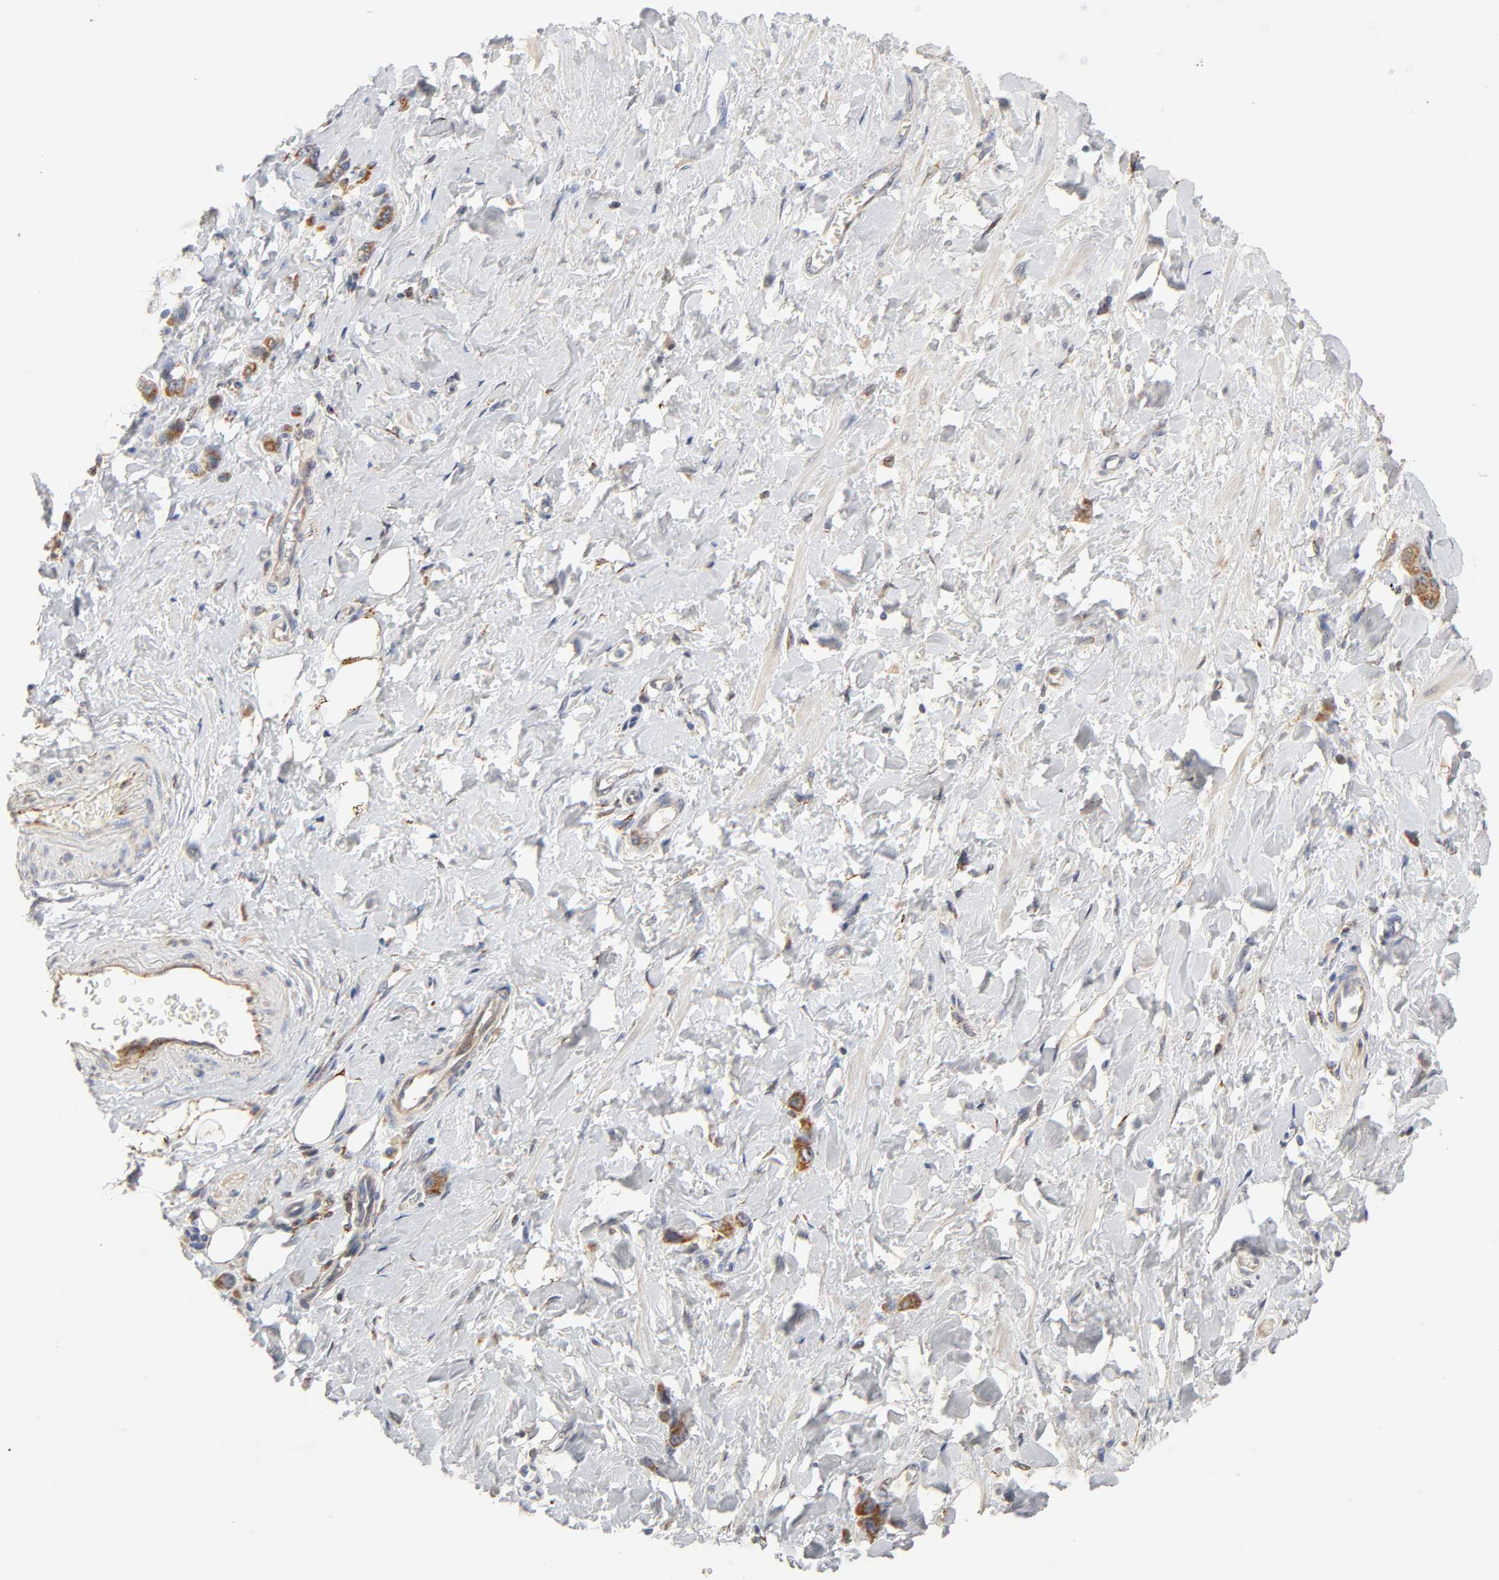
{"staining": {"intensity": "moderate", "quantity": ">75%", "location": "cytoplasmic/membranous"}, "tissue": "stomach cancer", "cell_type": "Tumor cells", "image_type": "cancer", "snomed": [{"axis": "morphology", "description": "Adenocarcinoma, NOS"}, {"axis": "topography", "description": "Stomach"}], "caption": "Stomach adenocarcinoma was stained to show a protein in brown. There is medium levels of moderate cytoplasmic/membranous expression in about >75% of tumor cells.", "gene": "ISG15", "patient": {"sex": "male", "age": 82}}